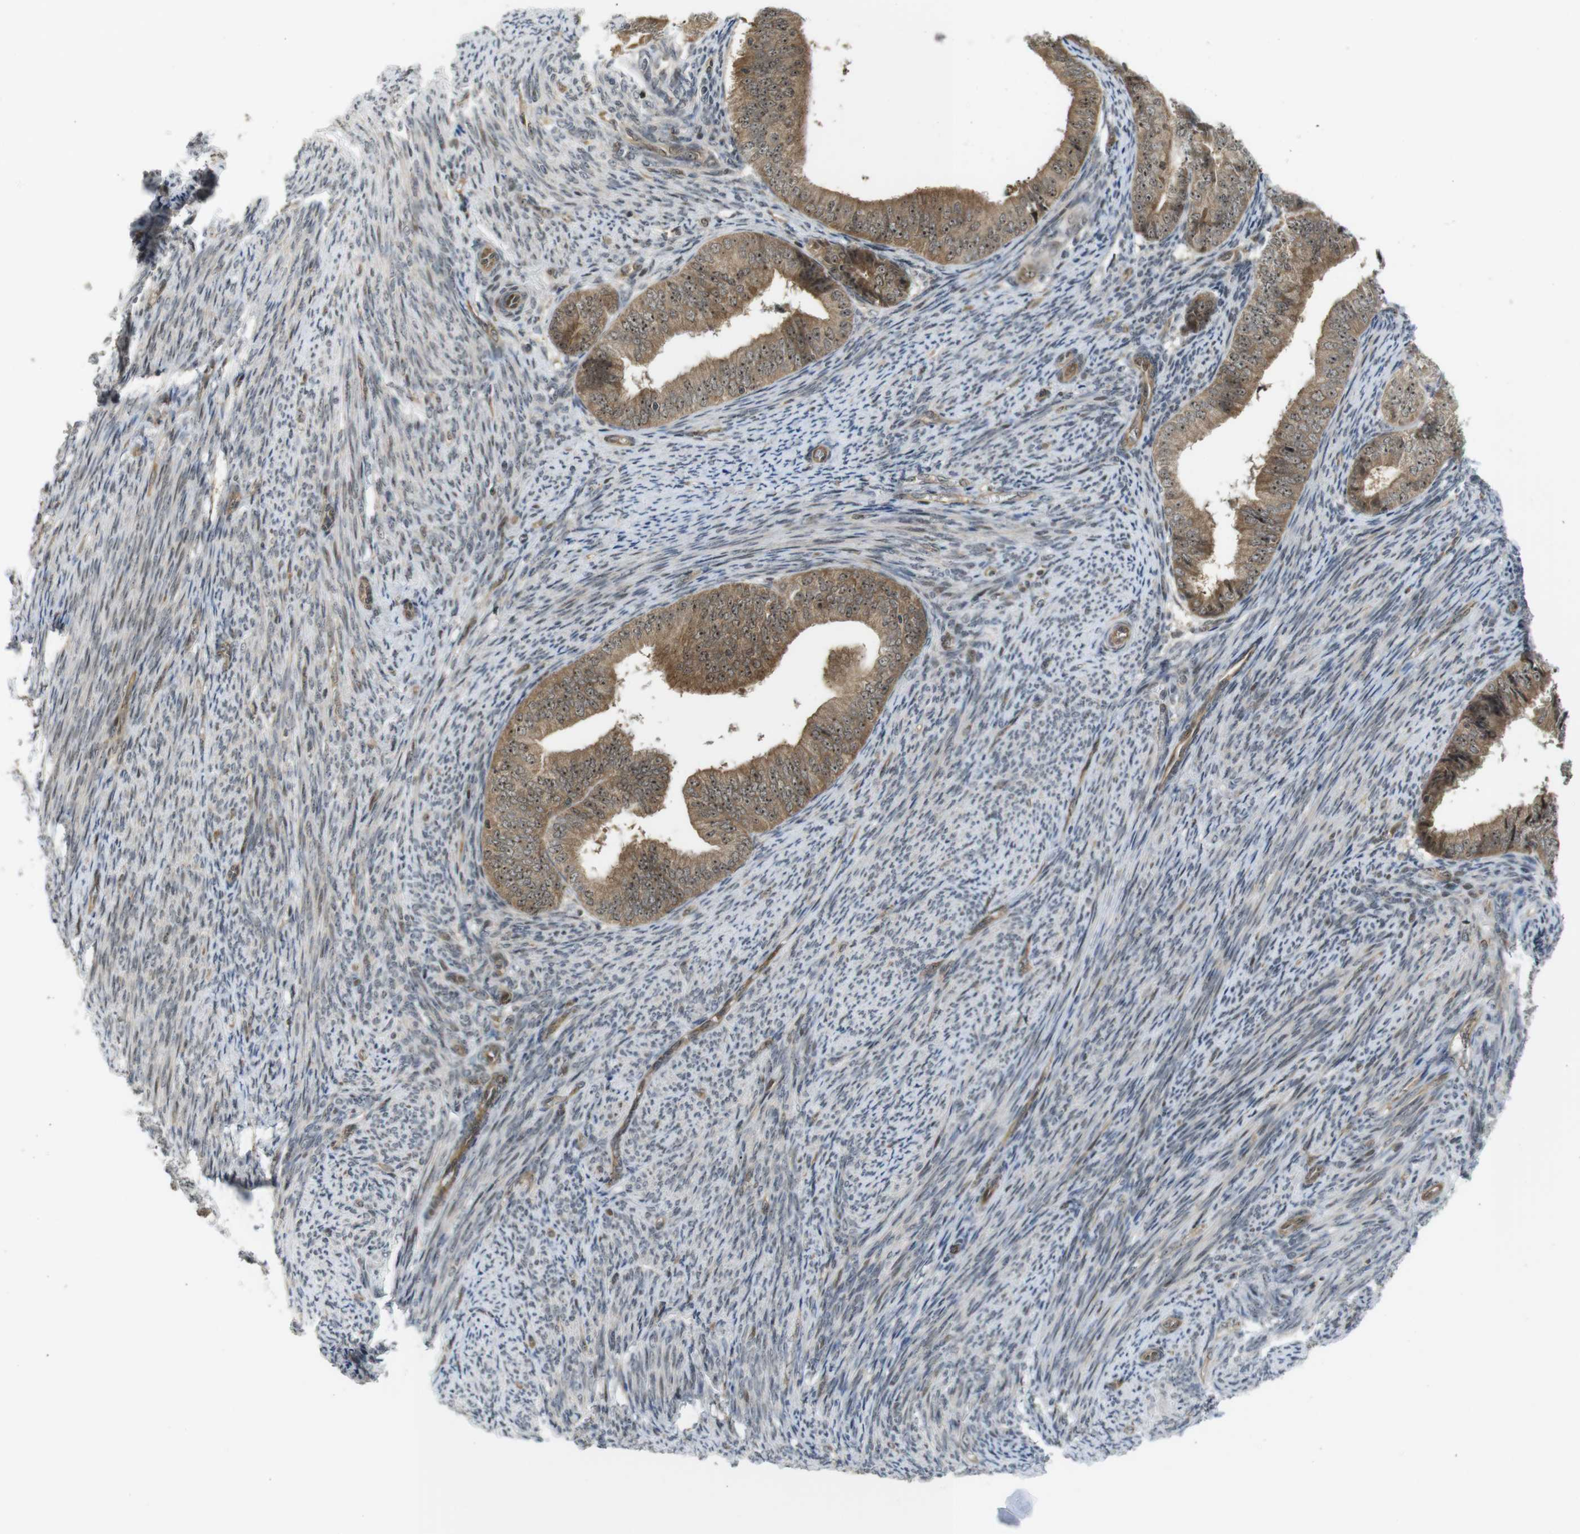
{"staining": {"intensity": "moderate", "quantity": ">75%", "location": "cytoplasmic/membranous,nuclear"}, "tissue": "endometrial cancer", "cell_type": "Tumor cells", "image_type": "cancer", "snomed": [{"axis": "morphology", "description": "Adenocarcinoma, NOS"}, {"axis": "topography", "description": "Endometrium"}], "caption": "Protein staining shows moderate cytoplasmic/membranous and nuclear staining in about >75% of tumor cells in endometrial adenocarcinoma.", "gene": "CC2D1A", "patient": {"sex": "female", "age": 63}}